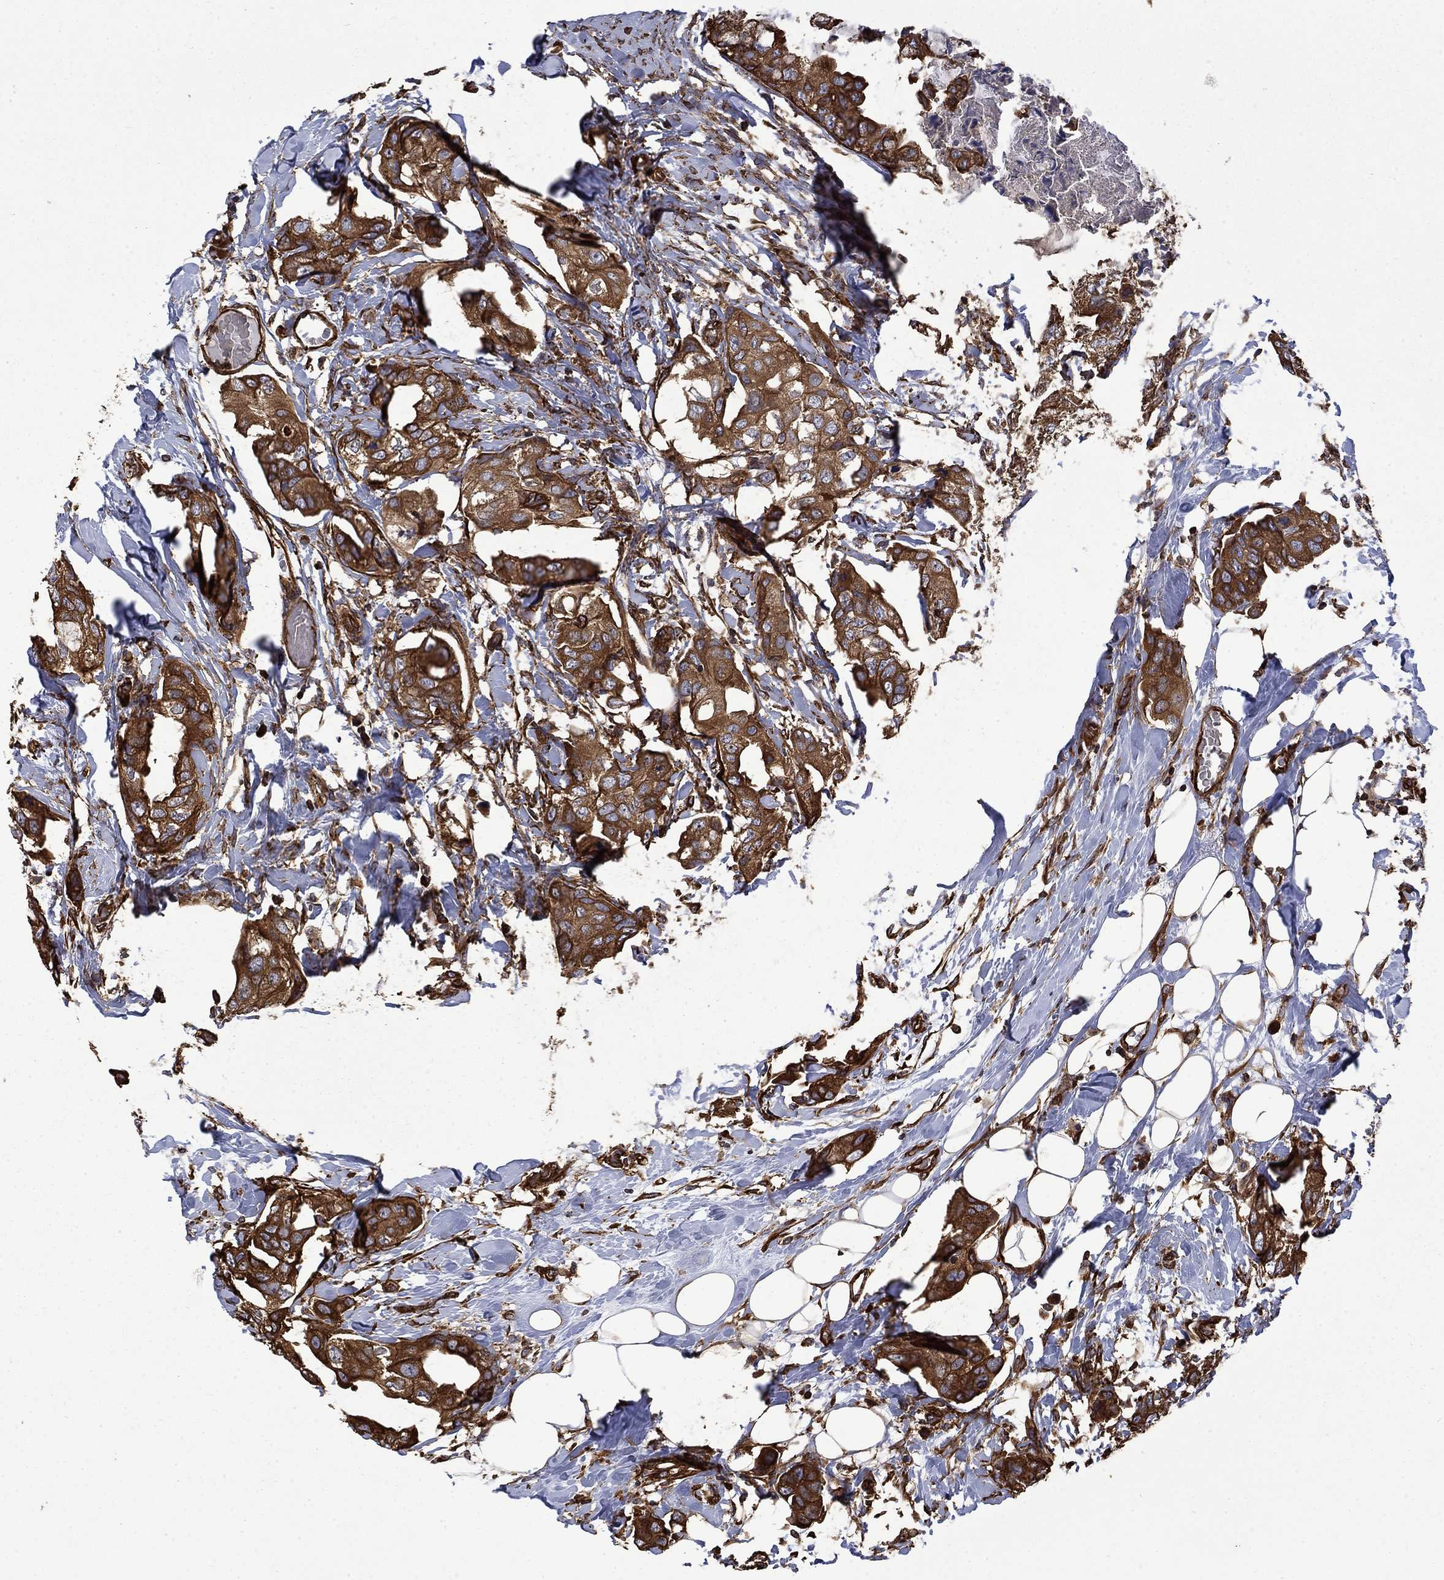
{"staining": {"intensity": "strong", "quantity": ">75%", "location": "cytoplasmic/membranous"}, "tissue": "breast cancer", "cell_type": "Tumor cells", "image_type": "cancer", "snomed": [{"axis": "morphology", "description": "Normal tissue, NOS"}, {"axis": "morphology", "description": "Duct carcinoma"}, {"axis": "topography", "description": "Breast"}], "caption": "Protein positivity by IHC displays strong cytoplasmic/membranous expression in about >75% of tumor cells in invasive ductal carcinoma (breast).", "gene": "CUTC", "patient": {"sex": "female", "age": 40}}